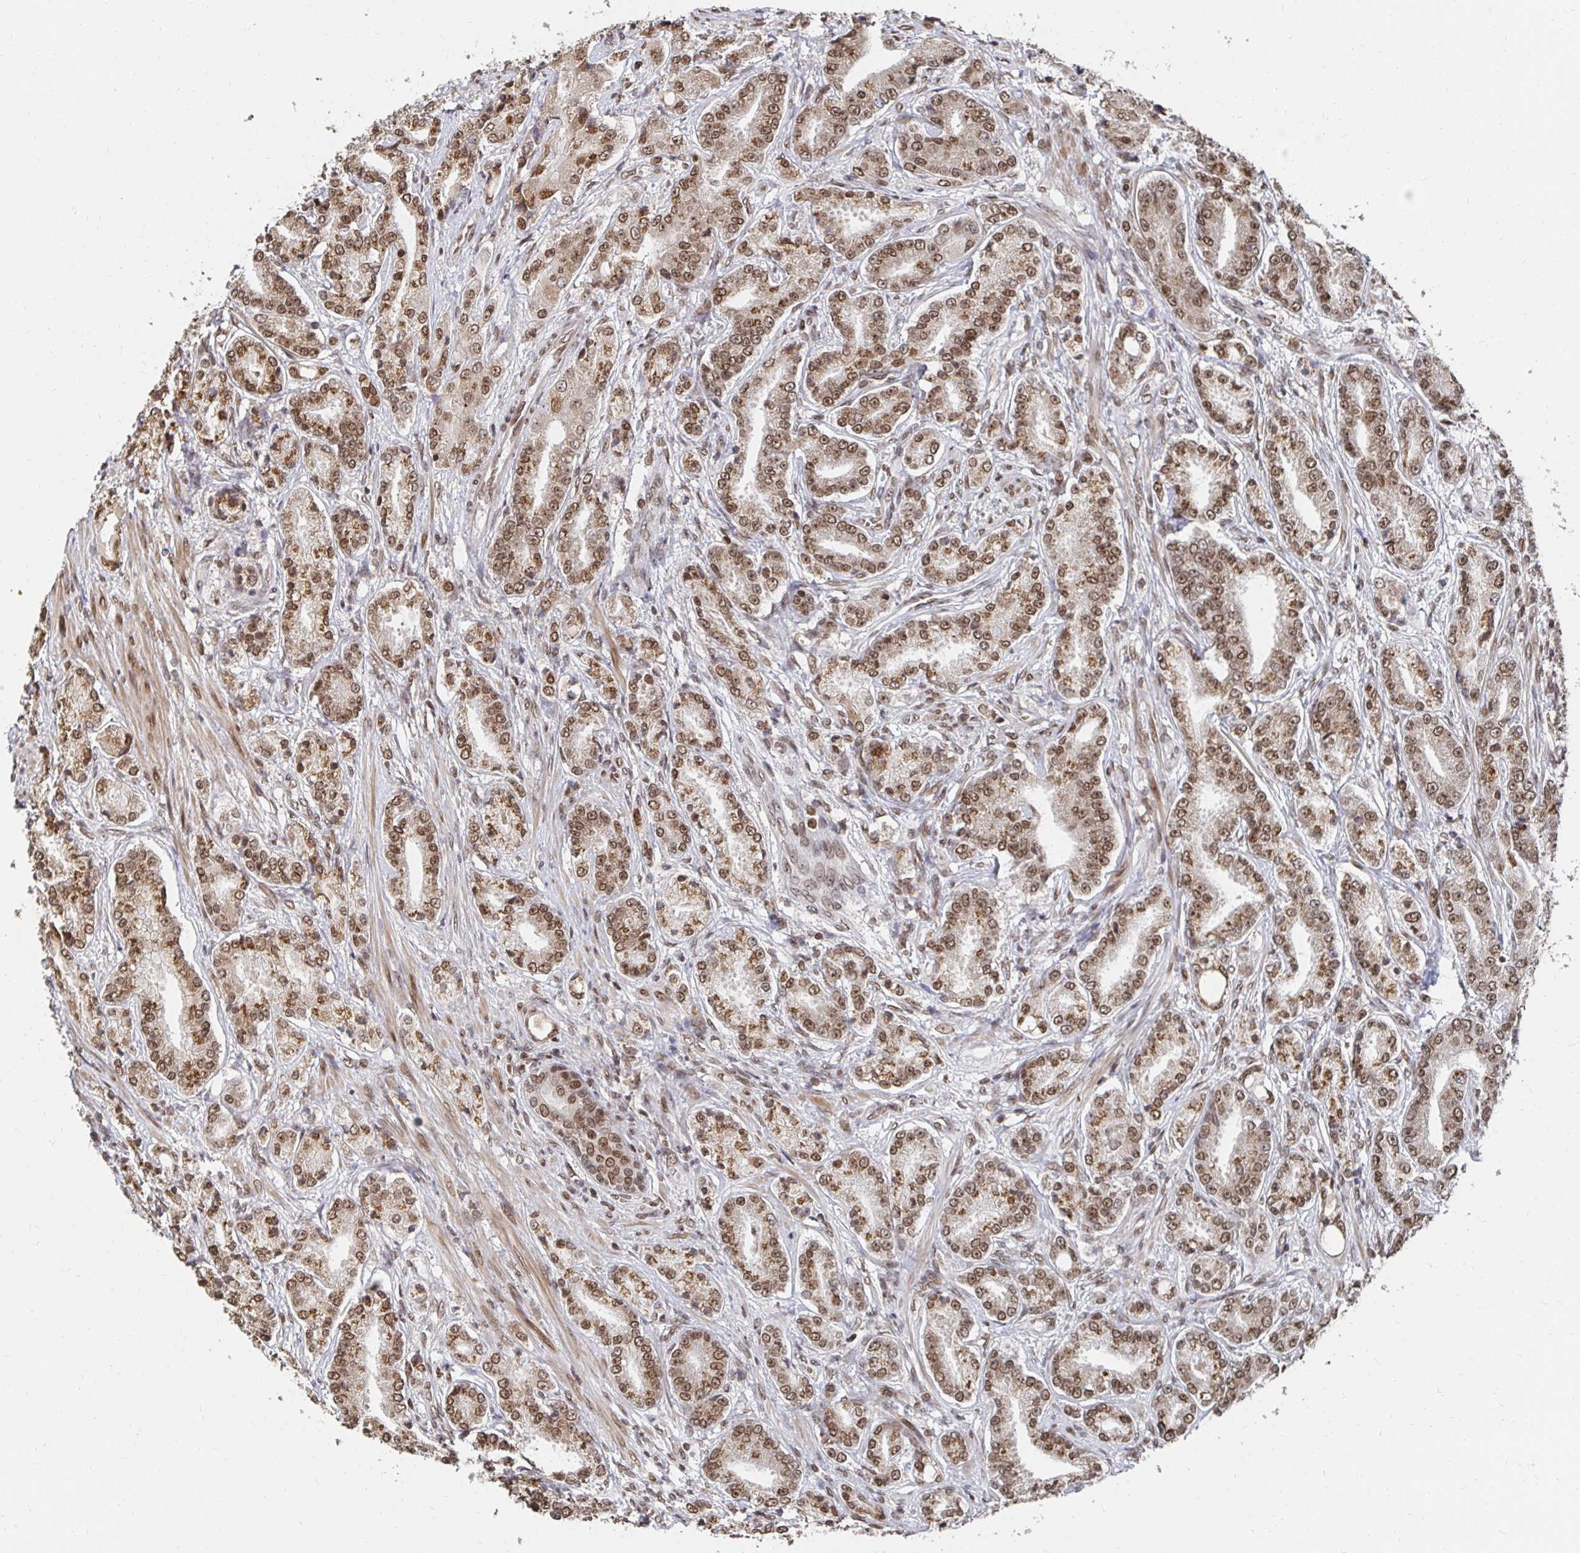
{"staining": {"intensity": "moderate", "quantity": ">75%", "location": "nuclear"}, "tissue": "prostate cancer", "cell_type": "Tumor cells", "image_type": "cancer", "snomed": [{"axis": "morphology", "description": "Adenocarcinoma, High grade"}, {"axis": "topography", "description": "Prostate and seminal vesicle, NOS"}], "caption": "Immunohistochemistry micrograph of adenocarcinoma (high-grade) (prostate) stained for a protein (brown), which displays medium levels of moderate nuclear positivity in about >75% of tumor cells.", "gene": "GTF3C6", "patient": {"sex": "male", "age": 61}}